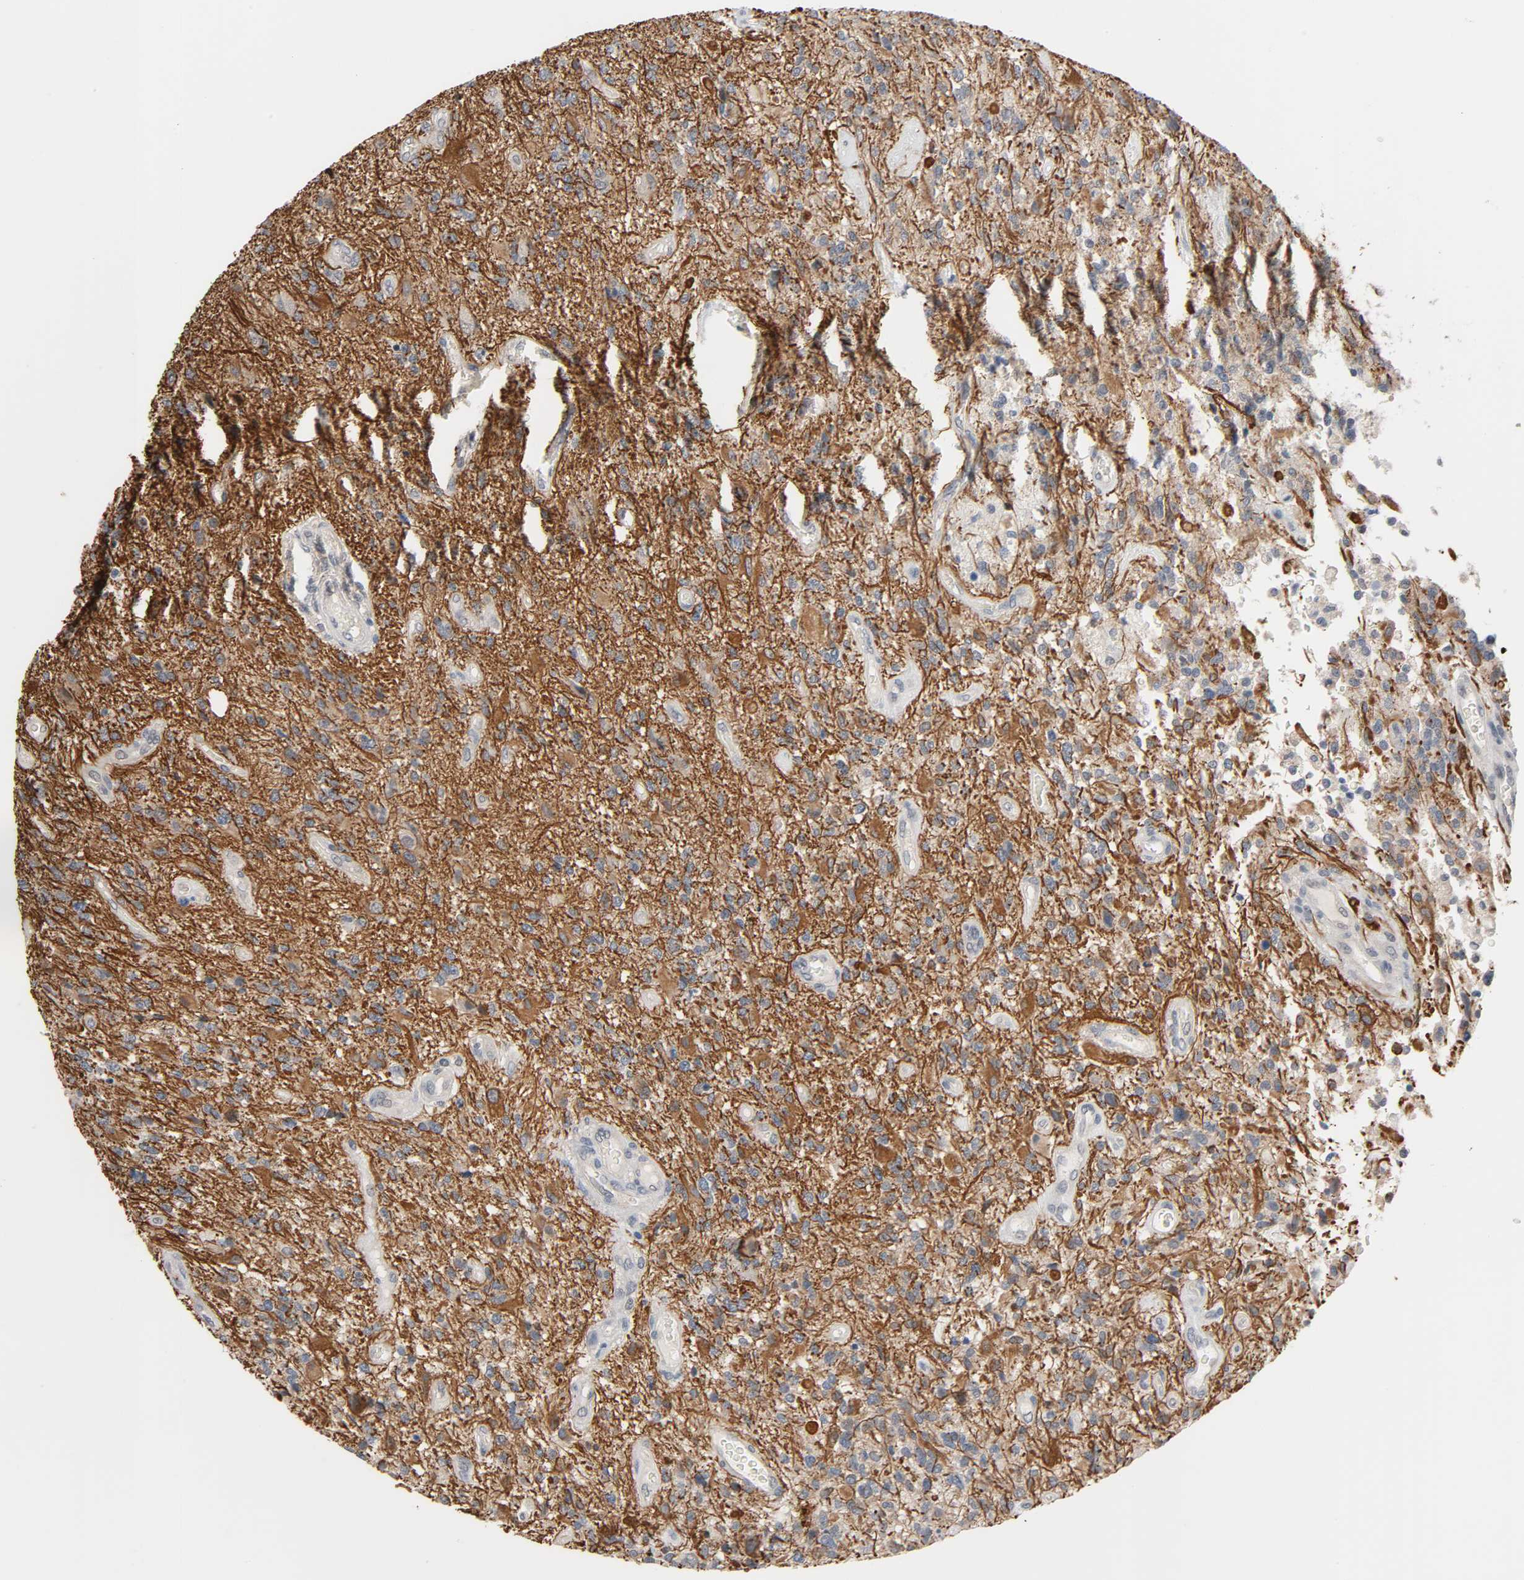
{"staining": {"intensity": "moderate", "quantity": "25%-75%", "location": "cytoplasmic/membranous"}, "tissue": "glioma", "cell_type": "Tumor cells", "image_type": "cancer", "snomed": [{"axis": "morphology", "description": "Normal tissue, NOS"}, {"axis": "morphology", "description": "Glioma, malignant, High grade"}, {"axis": "topography", "description": "Cerebral cortex"}], "caption": "IHC micrograph of neoplastic tissue: glioma stained using immunohistochemistry exhibits medium levels of moderate protein expression localized specifically in the cytoplasmic/membranous of tumor cells, appearing as a cytoplasmic/membranous brown color.", "gene": "ACSS2", "patient": {"sex": "male", "age": 75}}